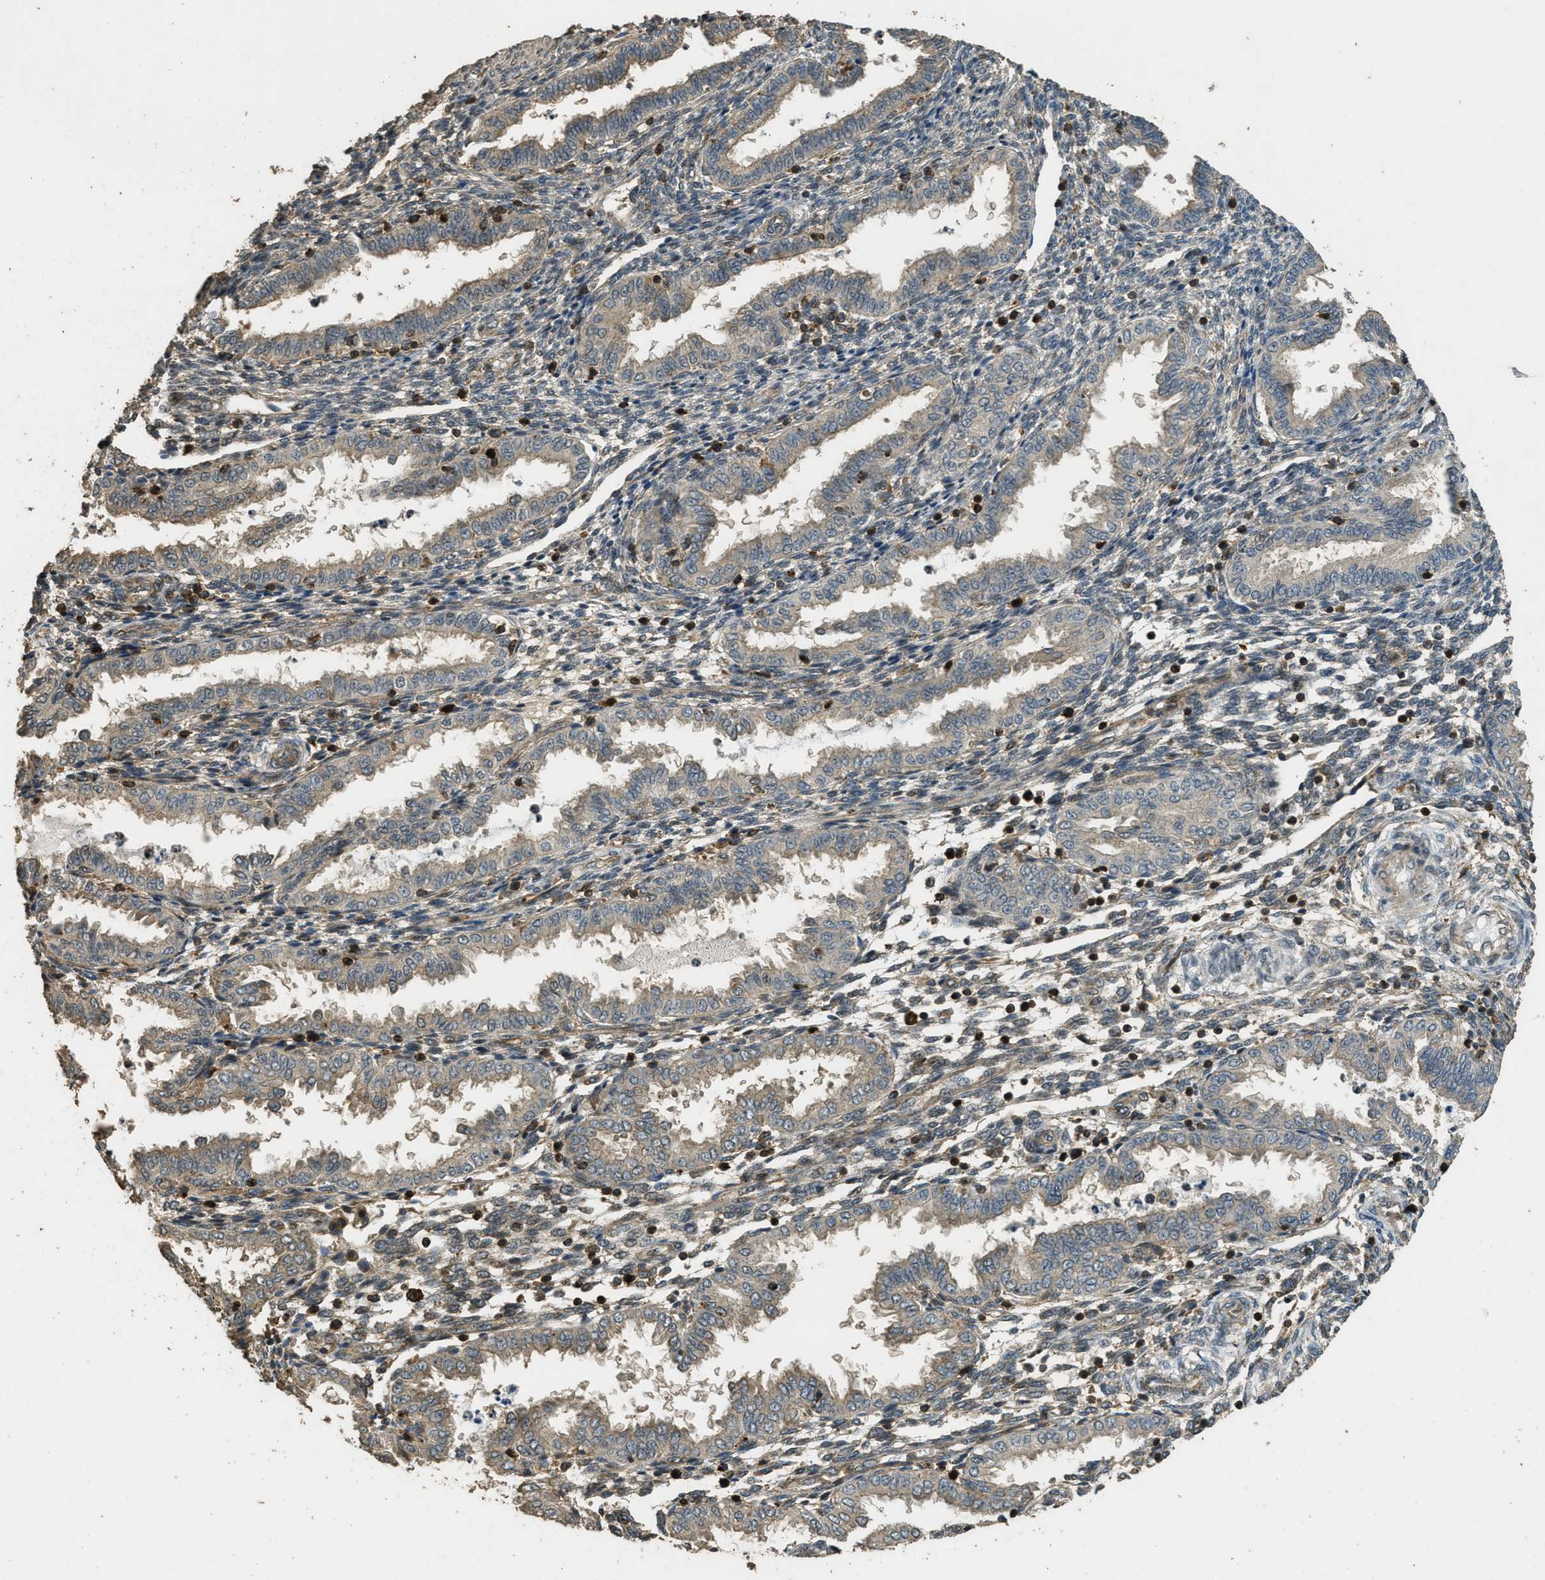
{"staining": {"intensity": "moderate", "quantity": ">75%", "location": "cytoplasmic/membranous"}, "tissue": "endometrium", "cell_type": "Cells in endometrial stroma", "image_type": "normal", "snomed": [{"axis": "morphology", "description": "Normal tissue, NOS"}, {"axis": "topography", "description": "Endometrium"}], "caption": "Immunohistochemical staining of normal human endometrium shows moderate cytoplasmic/membranous protein staining in approximately >75% of cells in endometrial stroma.", "gene": "PPP6R3", "patient": {"sex": "female", "age": 33}}